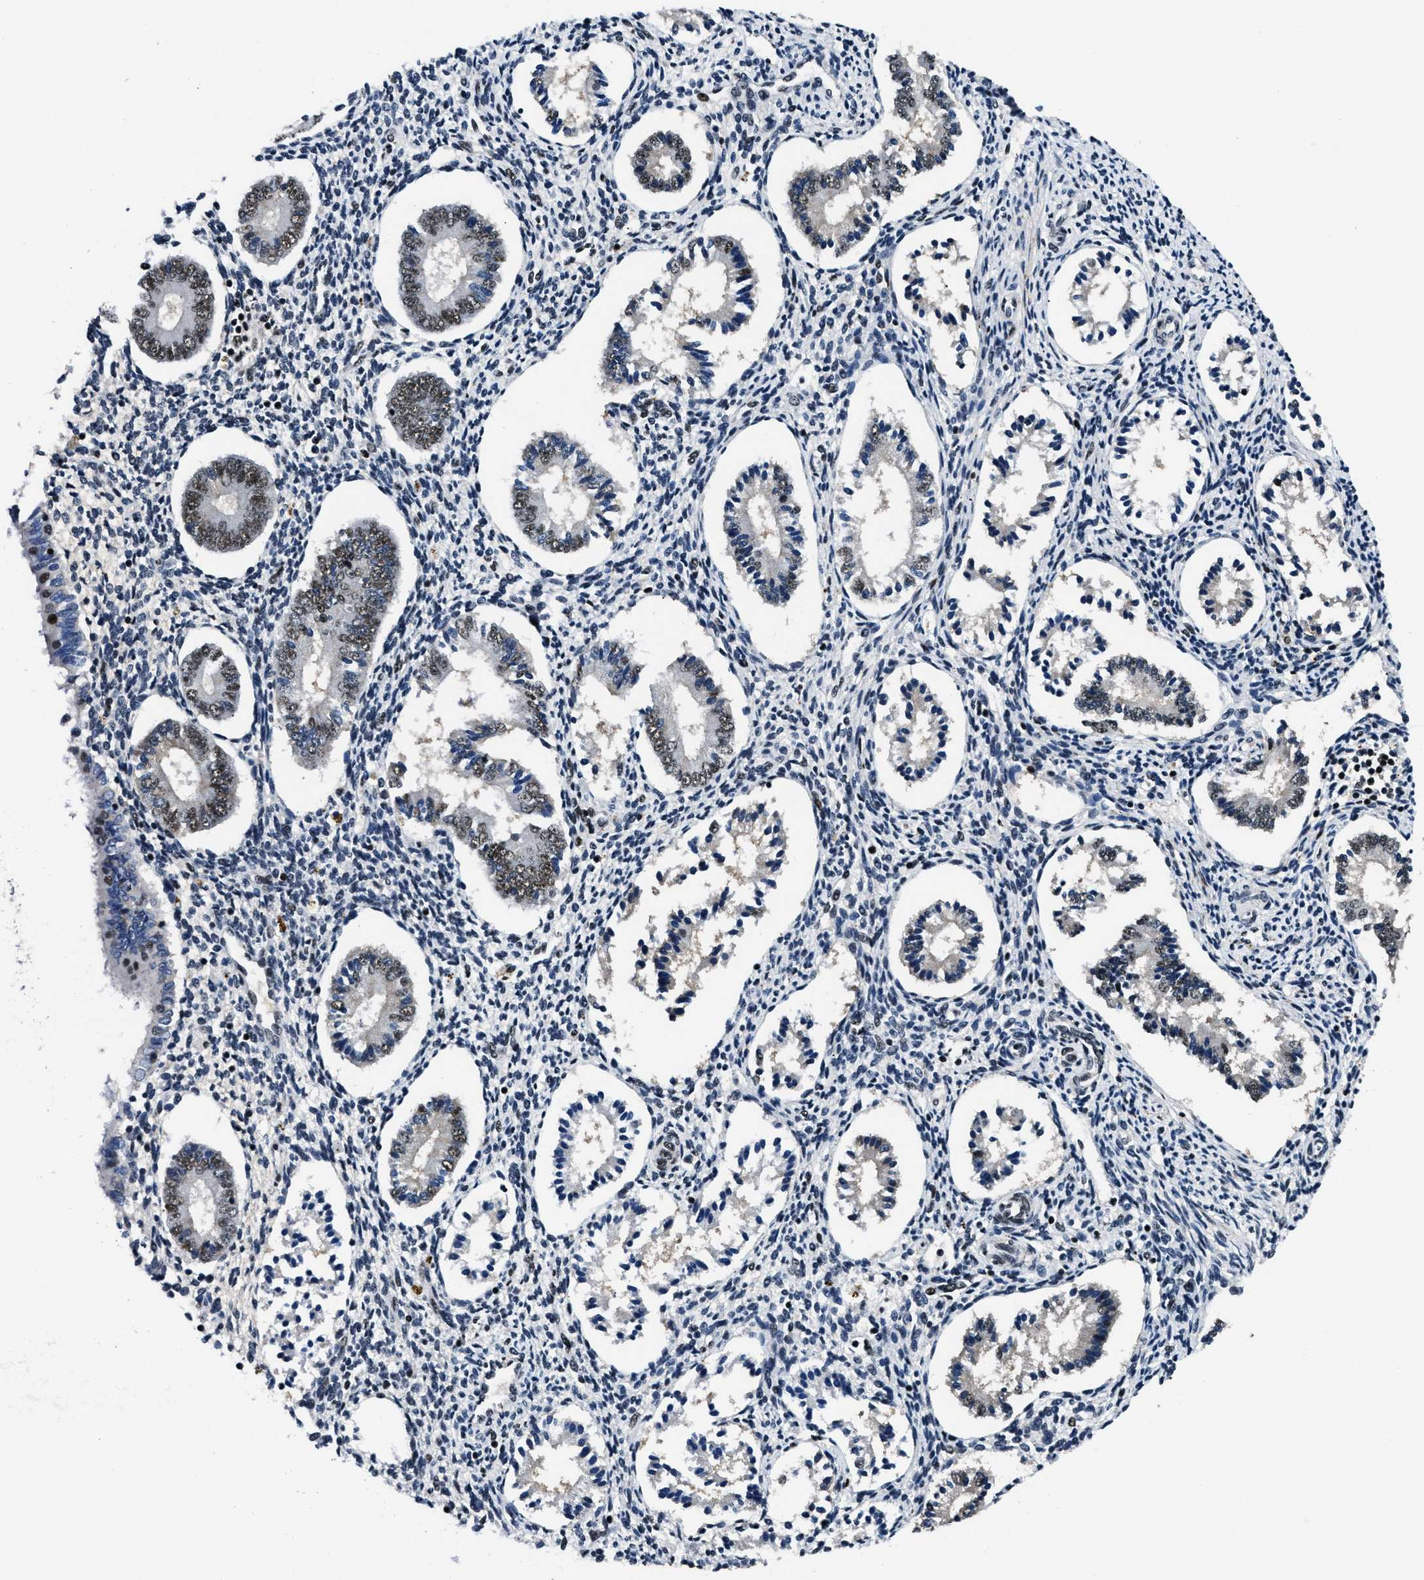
{"staining": {"intensity": "strong", "quantity": "25%-75%", "location": "nuclear"}, "tissue": "endometrium", "cell_type": "Cells in endometrial stroma", "image_type": "normal", "snomed": [{"axis": "morphology", "description": "Normal tissue, NOS"}, {"axis": "topography", "description": "Endometrium"}], "caption": "IHC image of normal endometrium stained for a protein (brown), which demonstrates high levels of strong nuclear positivity in about 25%-75% of cells in endometrial stroma.", "gene": "SMARCB1", "patient": {"sex": "female", "age": 42}}